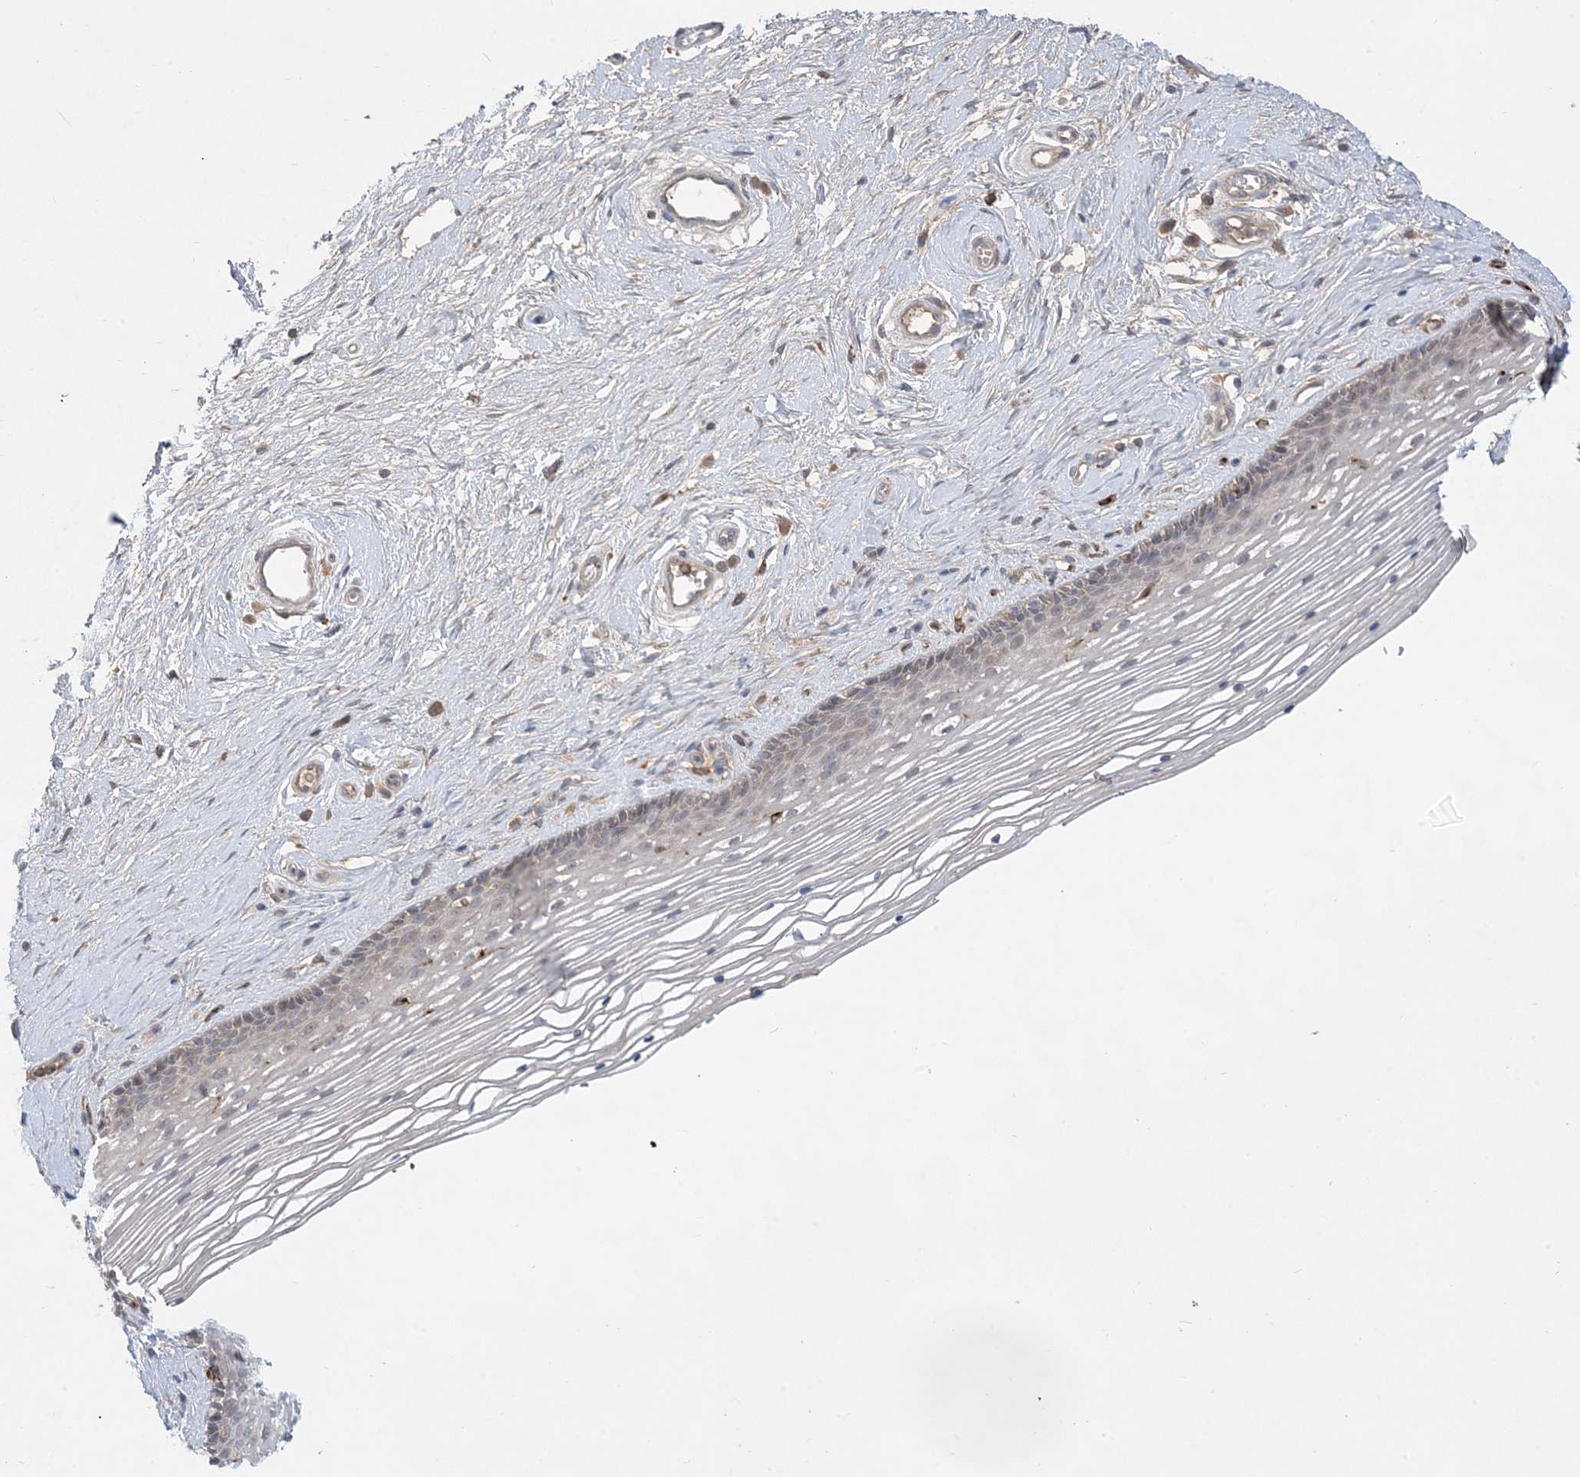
{"staining": {"intensity": "weak", "quantity": "<25%", "location": "cytoplasmic/membranous"}, "tissue": "vagina", "cell_type": "Squamous epithelial cells", "image_type": "normal", "snomed": [{"axis": "morphology", "description": "Normal tissue, NOS"}, {"axis": "topography", "description": "Vagina"}], "caption": "The histopathology image demonstrates no staining of squamous epithelial cells in unremarkable vagina. The staining was performed using DAB (3,3'-diaminobenzidine) to visualize the protein expression in brown, while the nuclei were stained in blue with hematoxylin (Magnification: 20x).", "gene": "MASP2", "patient": {"sex": "female", "age": 46}}